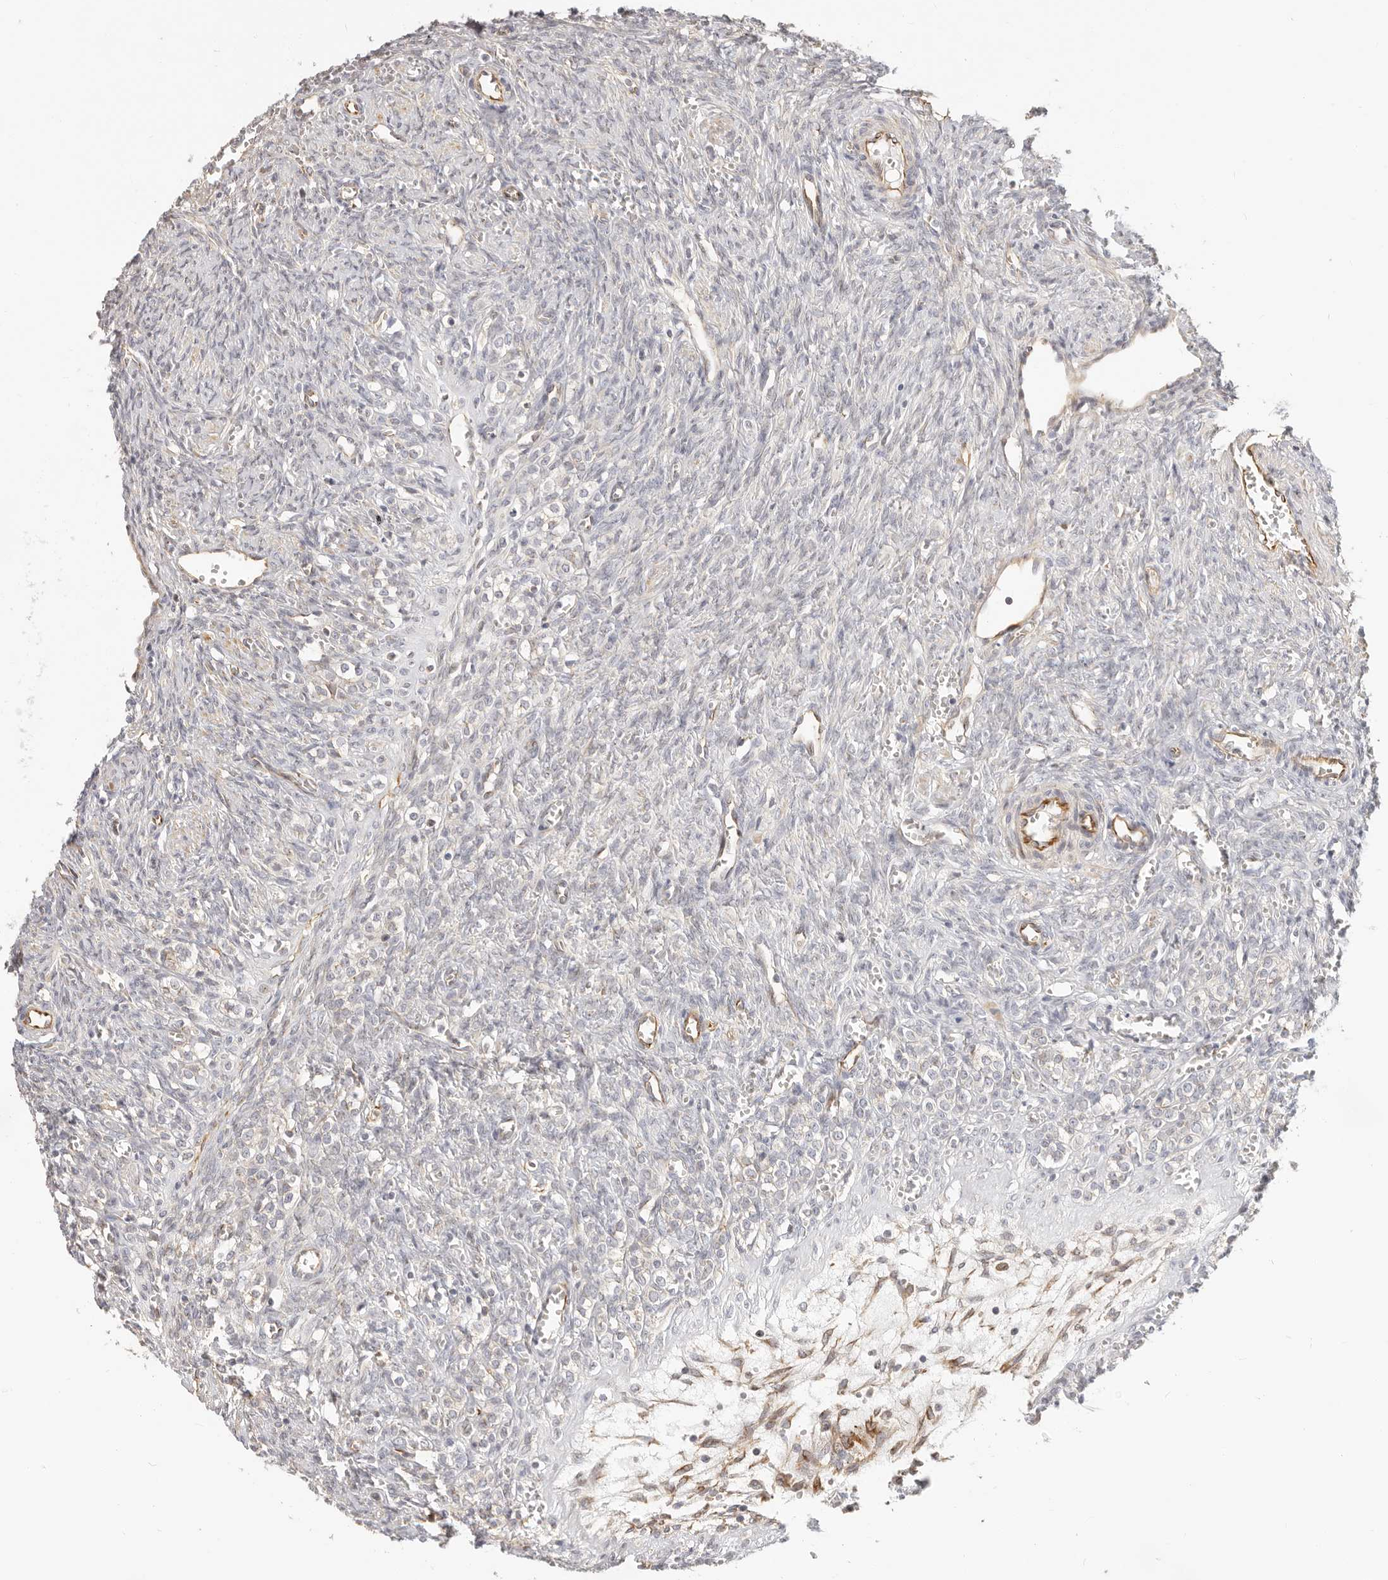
{"staining": {"intensity": "weak", "quantity": "25%-75%", "location": "cytoplasmic/membranous"}, "tissue": "ovary", "cell_type": "Follicle cells", "image_type": "normal", "snomed": [{"axis": "morphology", "description": "Normal tissue, NOS"}, {"axis": "topography", "description": "Ovary"}], "caption": "Brown immunohistochemical staining in benign ovary shows weak cytoplasmic/membranous expression in about 25%-75% of follicle cells. (Stains: DAB in brown, nuclei in blue, Microscopy: brightfield microscopy at high magnification).", "gene": "DTNBP1", "patient": {"sex": "female", "age": 41}}